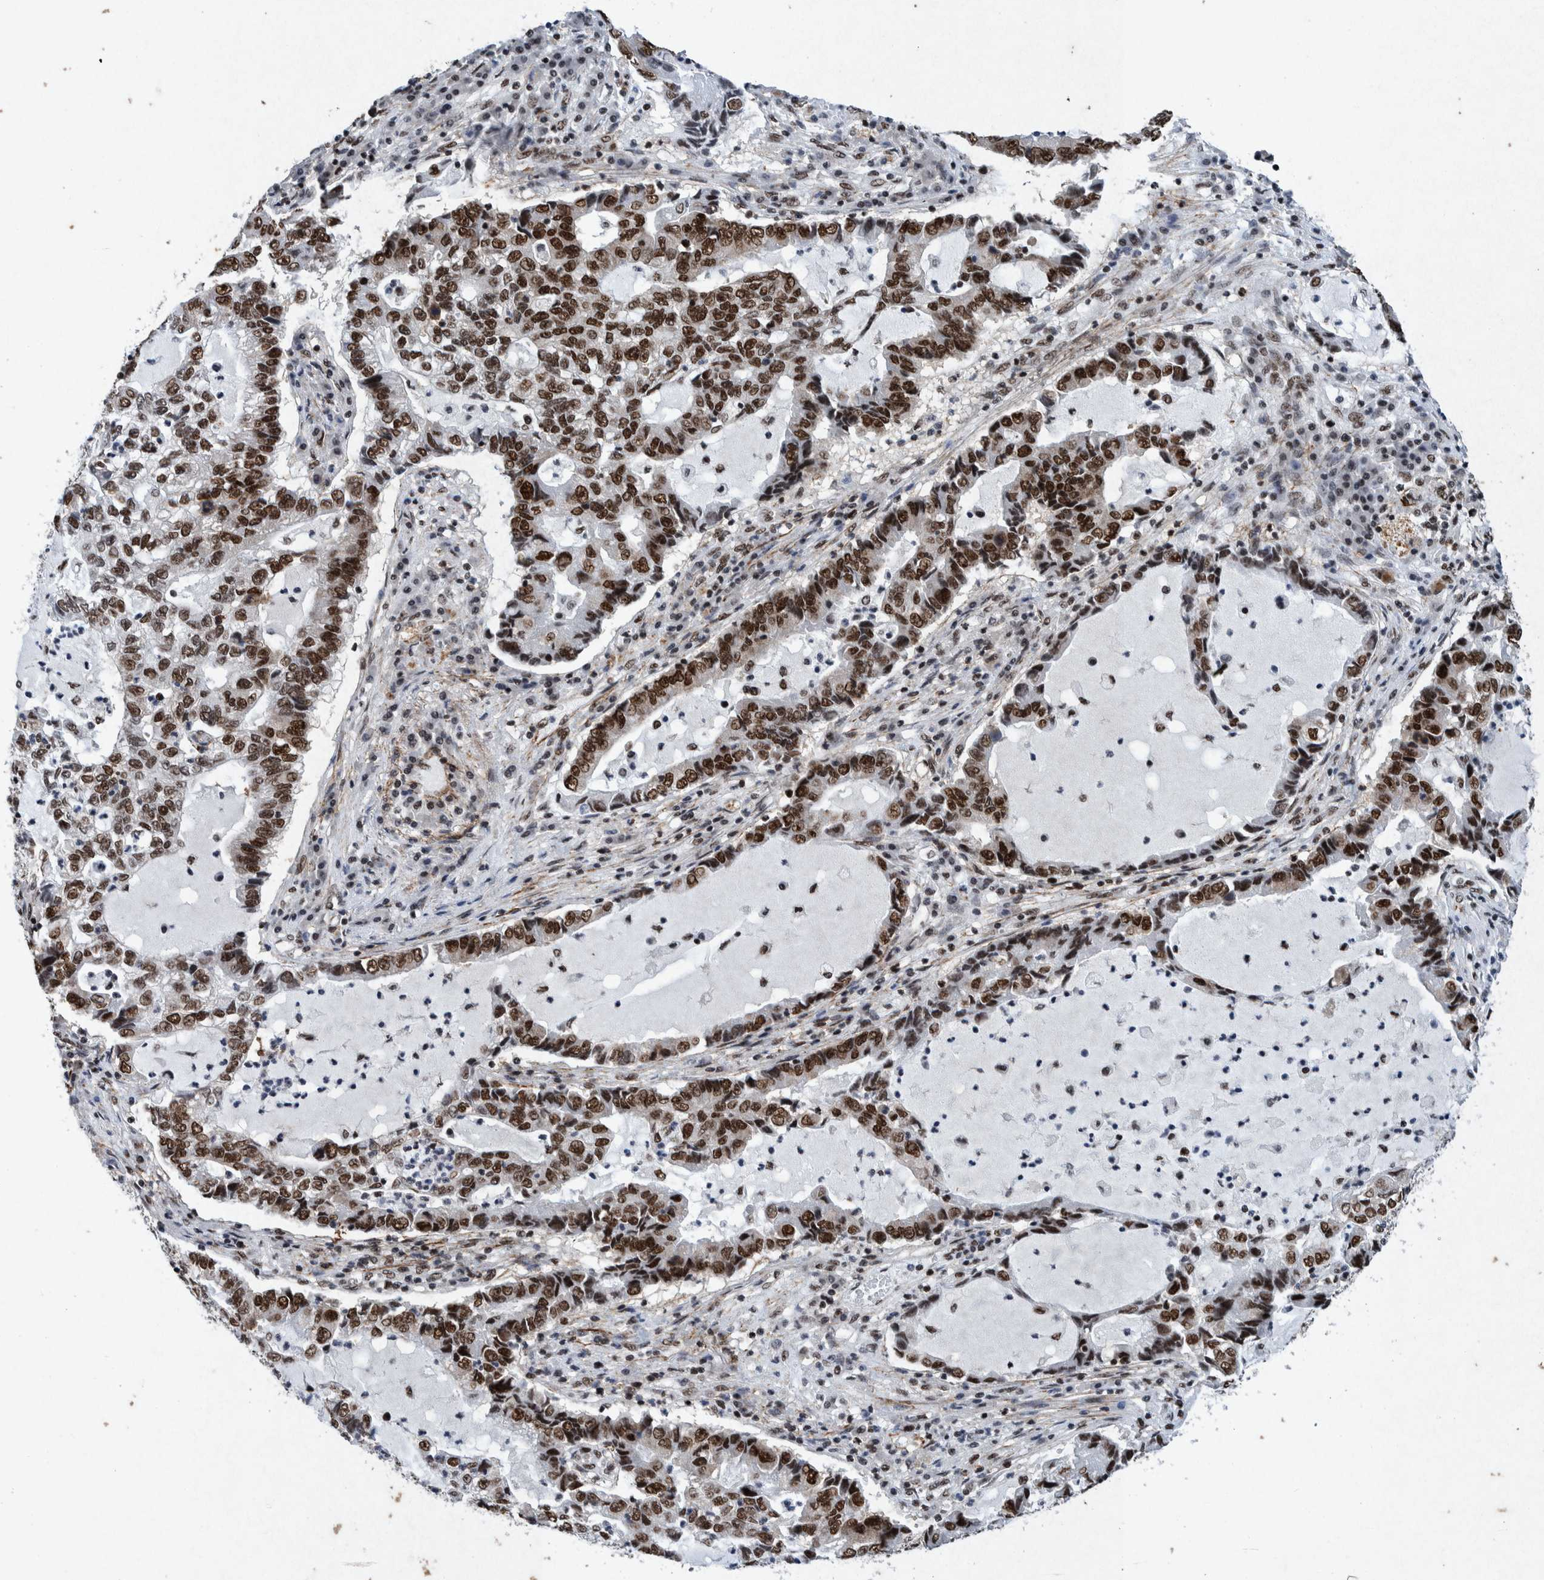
{"staining": {"intensity": "strong", "quantity": "25%-75%", "location": "nuclear"}, "tissue": "lung cancer", "cell_type": "Tumor cells", "image_type": "cancer", "snomed": [{"axis": "morphology", "description": "Adenocarcinoma, NOS"}, {"axis": "topography", "description": "Lung"}], "caption": "Protein analysis of lung adenocarcinoma tissue reveals strong nuclear staining in about 25%-75% of tumor cells.", "gene": "TAF10", "patient": {"sex": "female", "age": 51}}